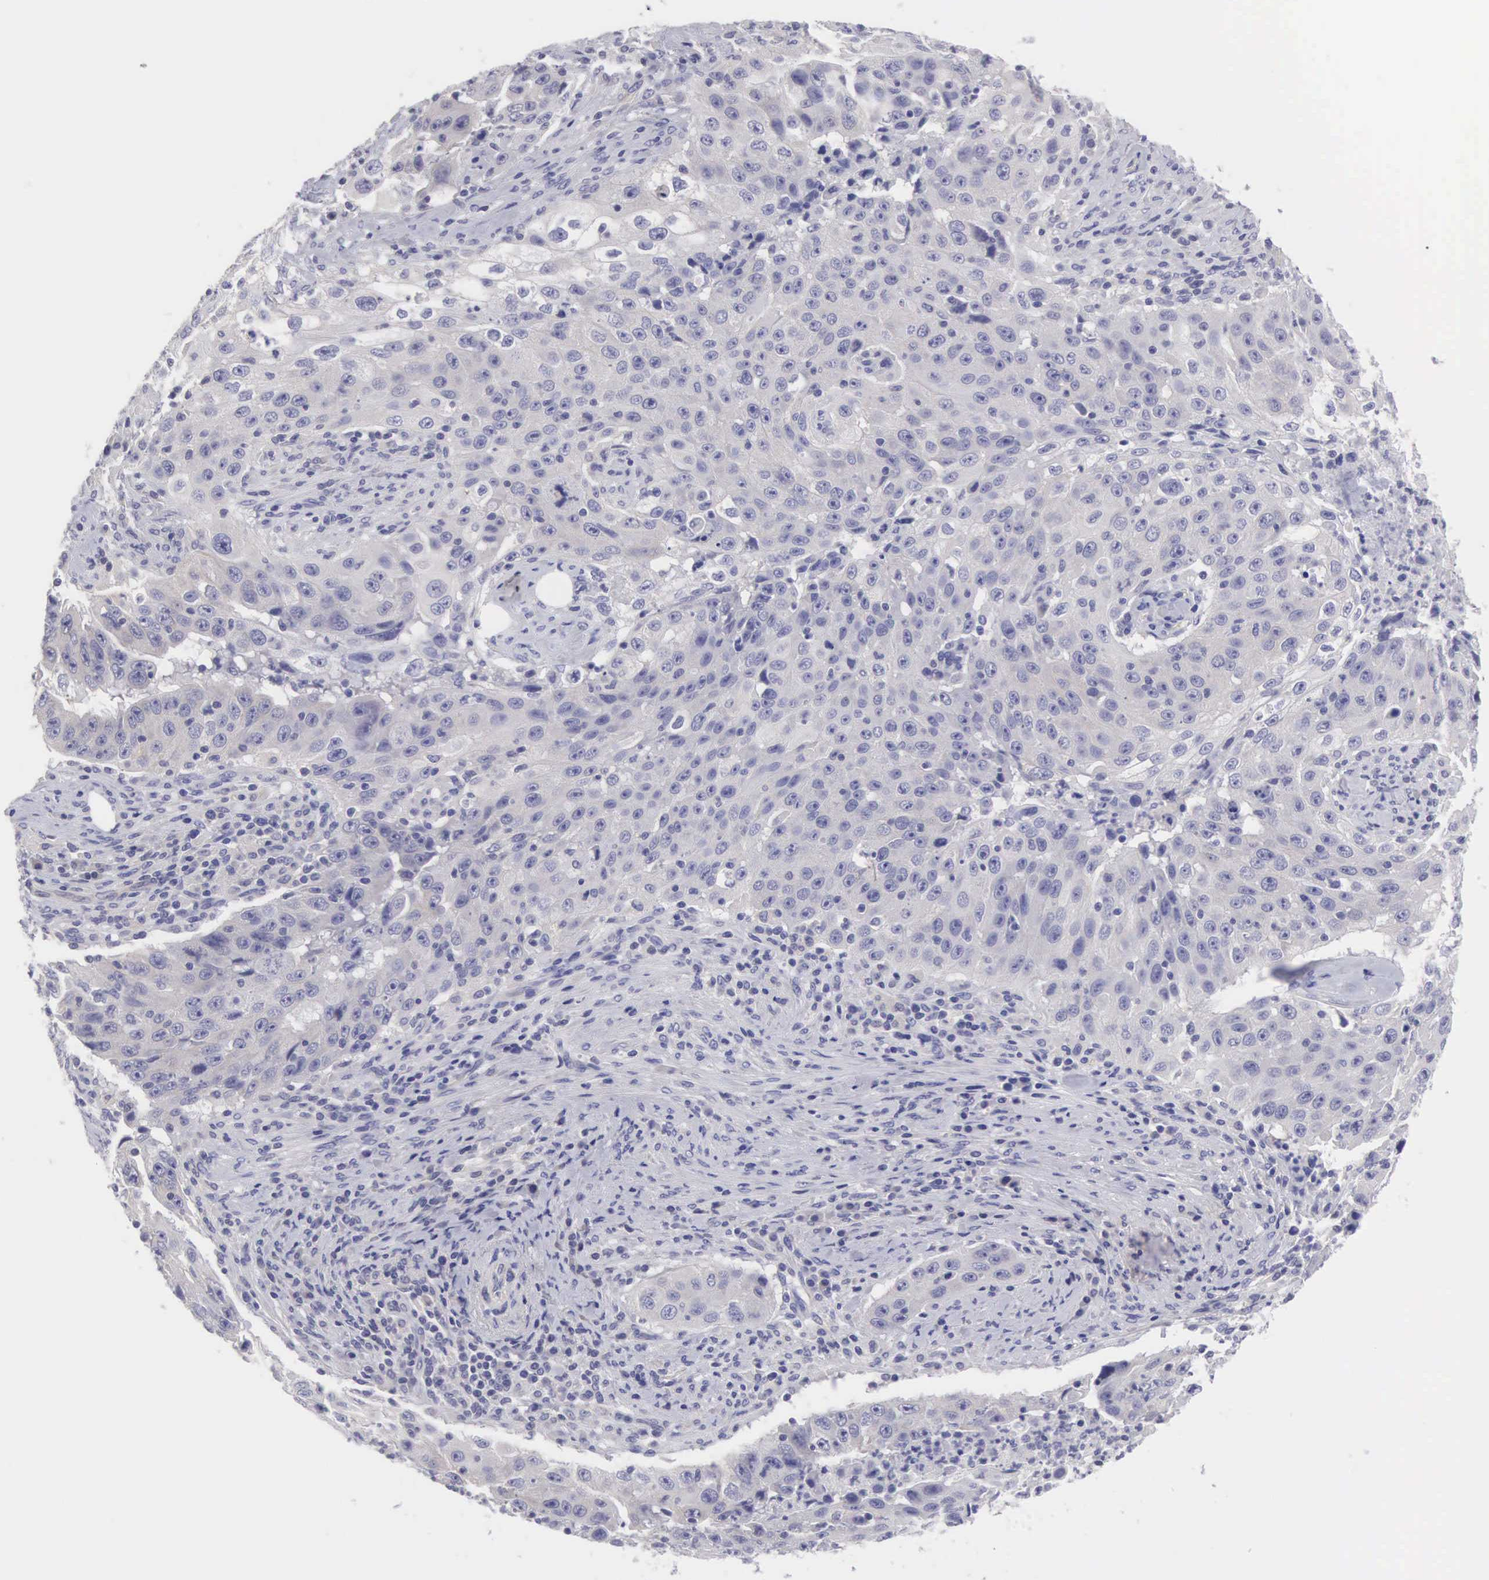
{"staining": {"intensity": "negative", "quantity": "none", "location": "none"}, "tissue": "lung cancer", "cell_type": "Tumor cells", "image_type": "cancer", "snomed": [{"axis": "morphology", "description": "Squamous cell carcinoma, NOS"}, {"axis": "topography", "description": "Lung"}], "caption": "This is a image of IHC staining of lung cancer, which shows no expression in tumor cells.", "gene": "SLITRK4", "patient": {"sex": "male", "age": 64}}